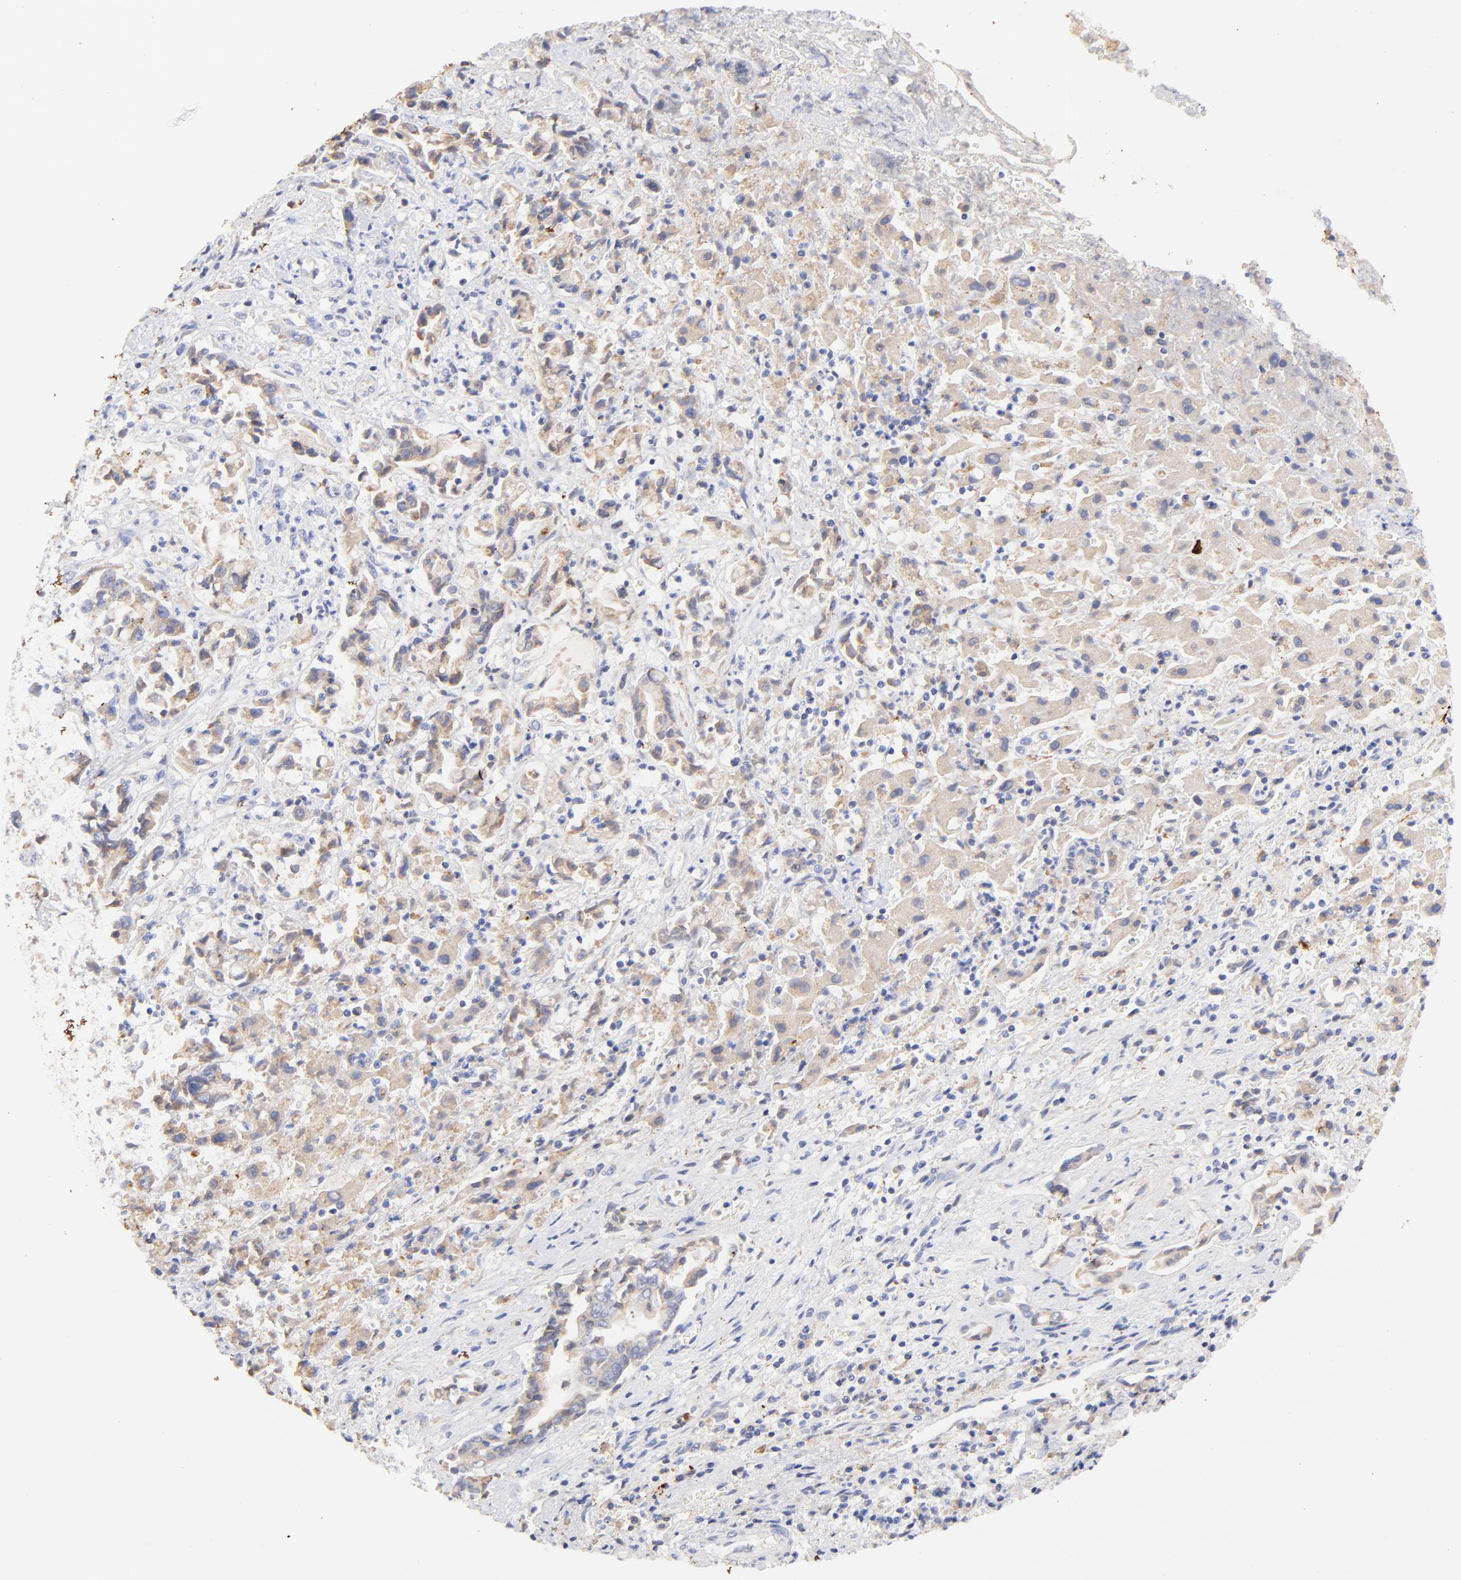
{"staining": {"intensity": "weak", "quantity": ">75%", "location": "cytoplasmic/membranous"}, "tissue": "liver cancer", "cell_type": "Tumor cells", "image_type": "cancer", "snomed": [{"axis": "morphology", "description": "Cholangiocarcinoma"}, {"axis": "topography", "description": "Liver"}], "caption": "Weak cytoplasmic/membranous protein positivity is seen in about >75% of tumor cells in liver cancer.", "gene": "IGLV7-43", "patient": {"sex": "male", "age": 57}}